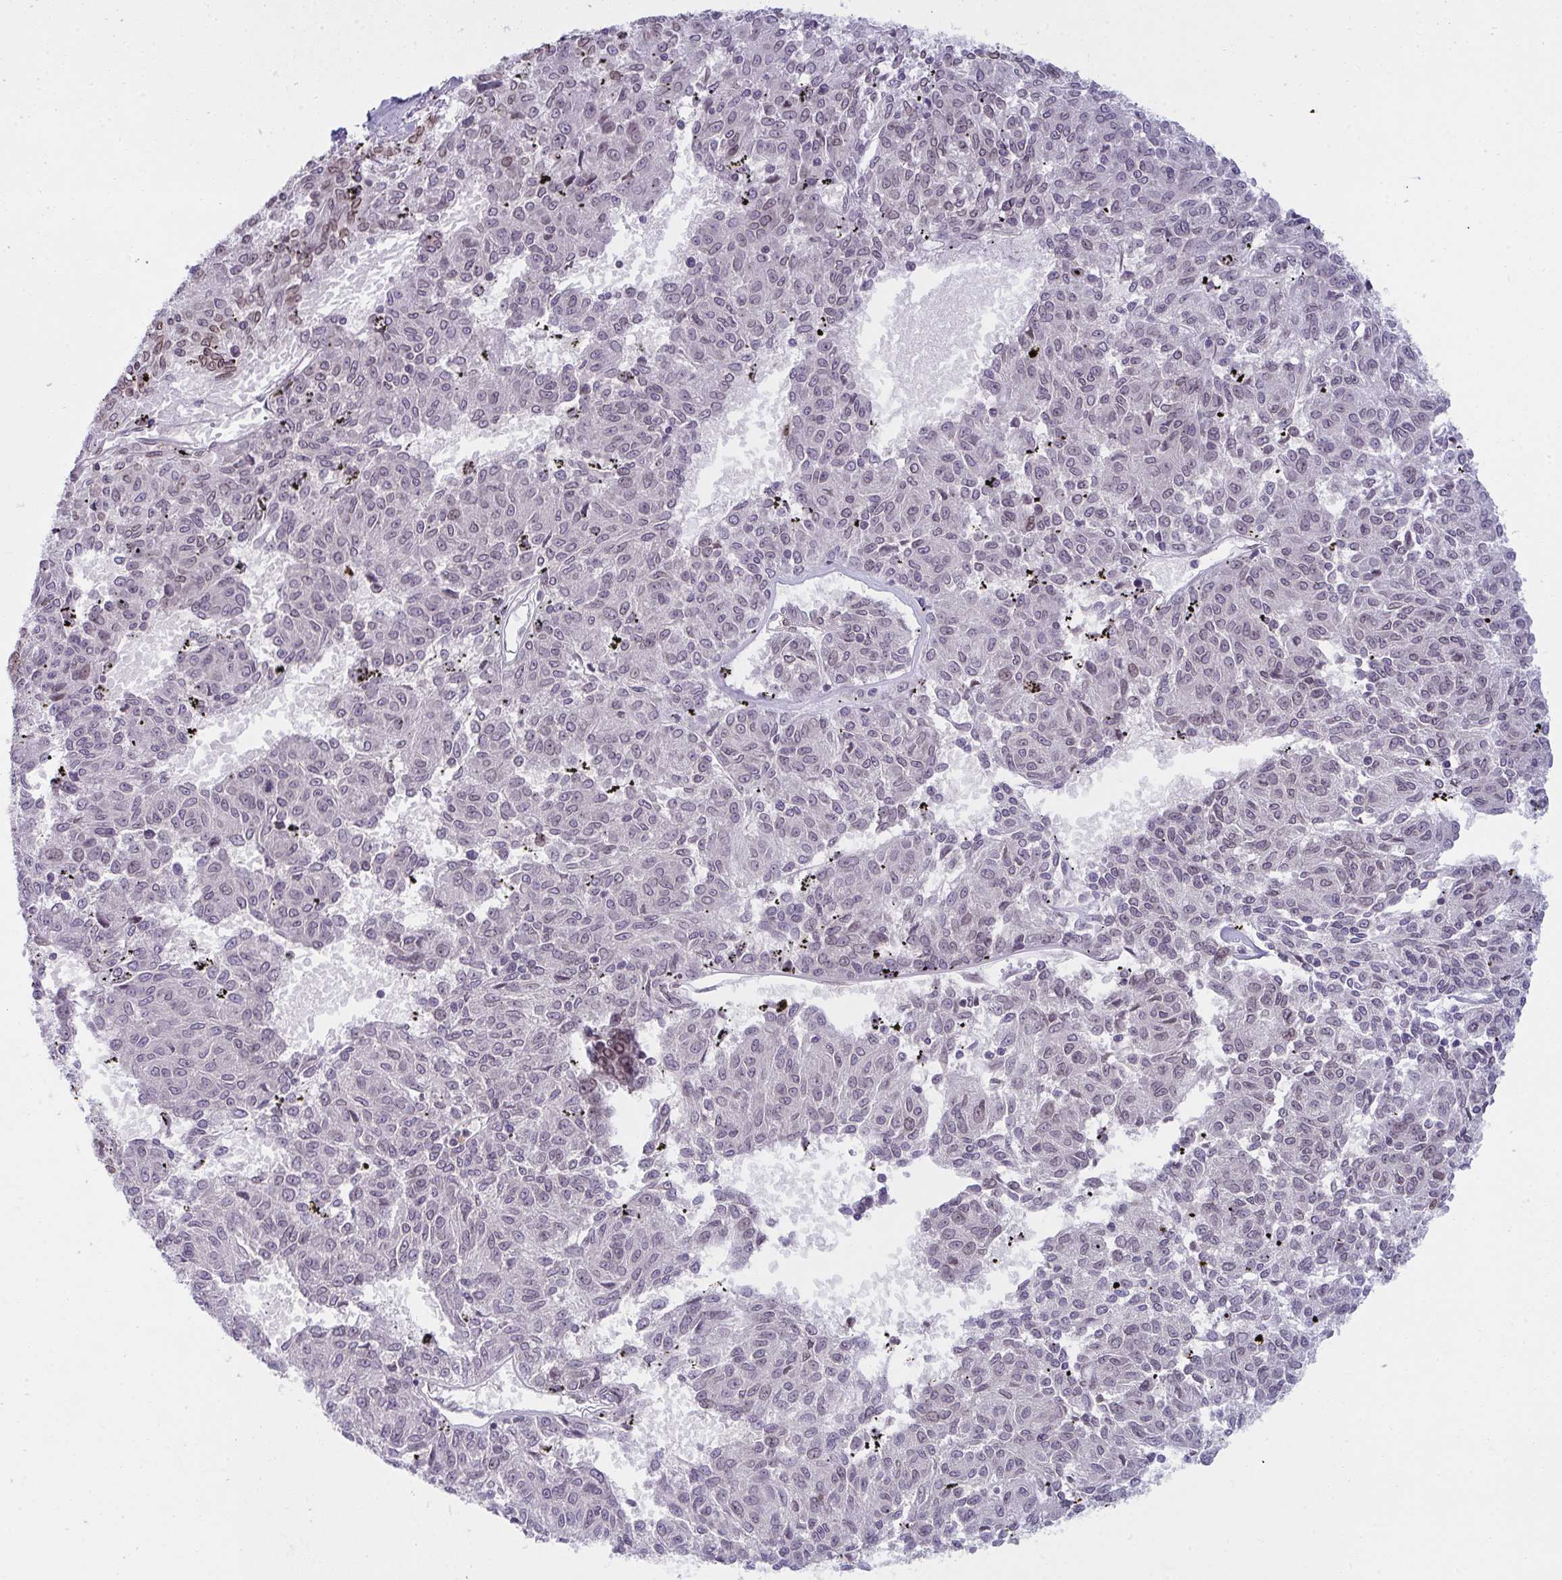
{"staining": {"intensity": "moderate", "quantity": "25%-75%", "location": "cytoplasmic/membranous,nuclear"}, "tissue": "melanoma", "cell_type": "Tumor cells", "image_type": "cancer", "snomed": [{"axis": "morphology", "description": "Malignant melanoma, NOS"}, {"axis": "topography", "description": "Skin"}], "caption": "The micrograph demonstrates staining of malignant melanoma, revealing moderate cytoplasmic/membranous and nuclear protein positivity (brown color) within tumor cells.", "gene": "RANBP2", "patient": {"sex": "female", "age": 72}}